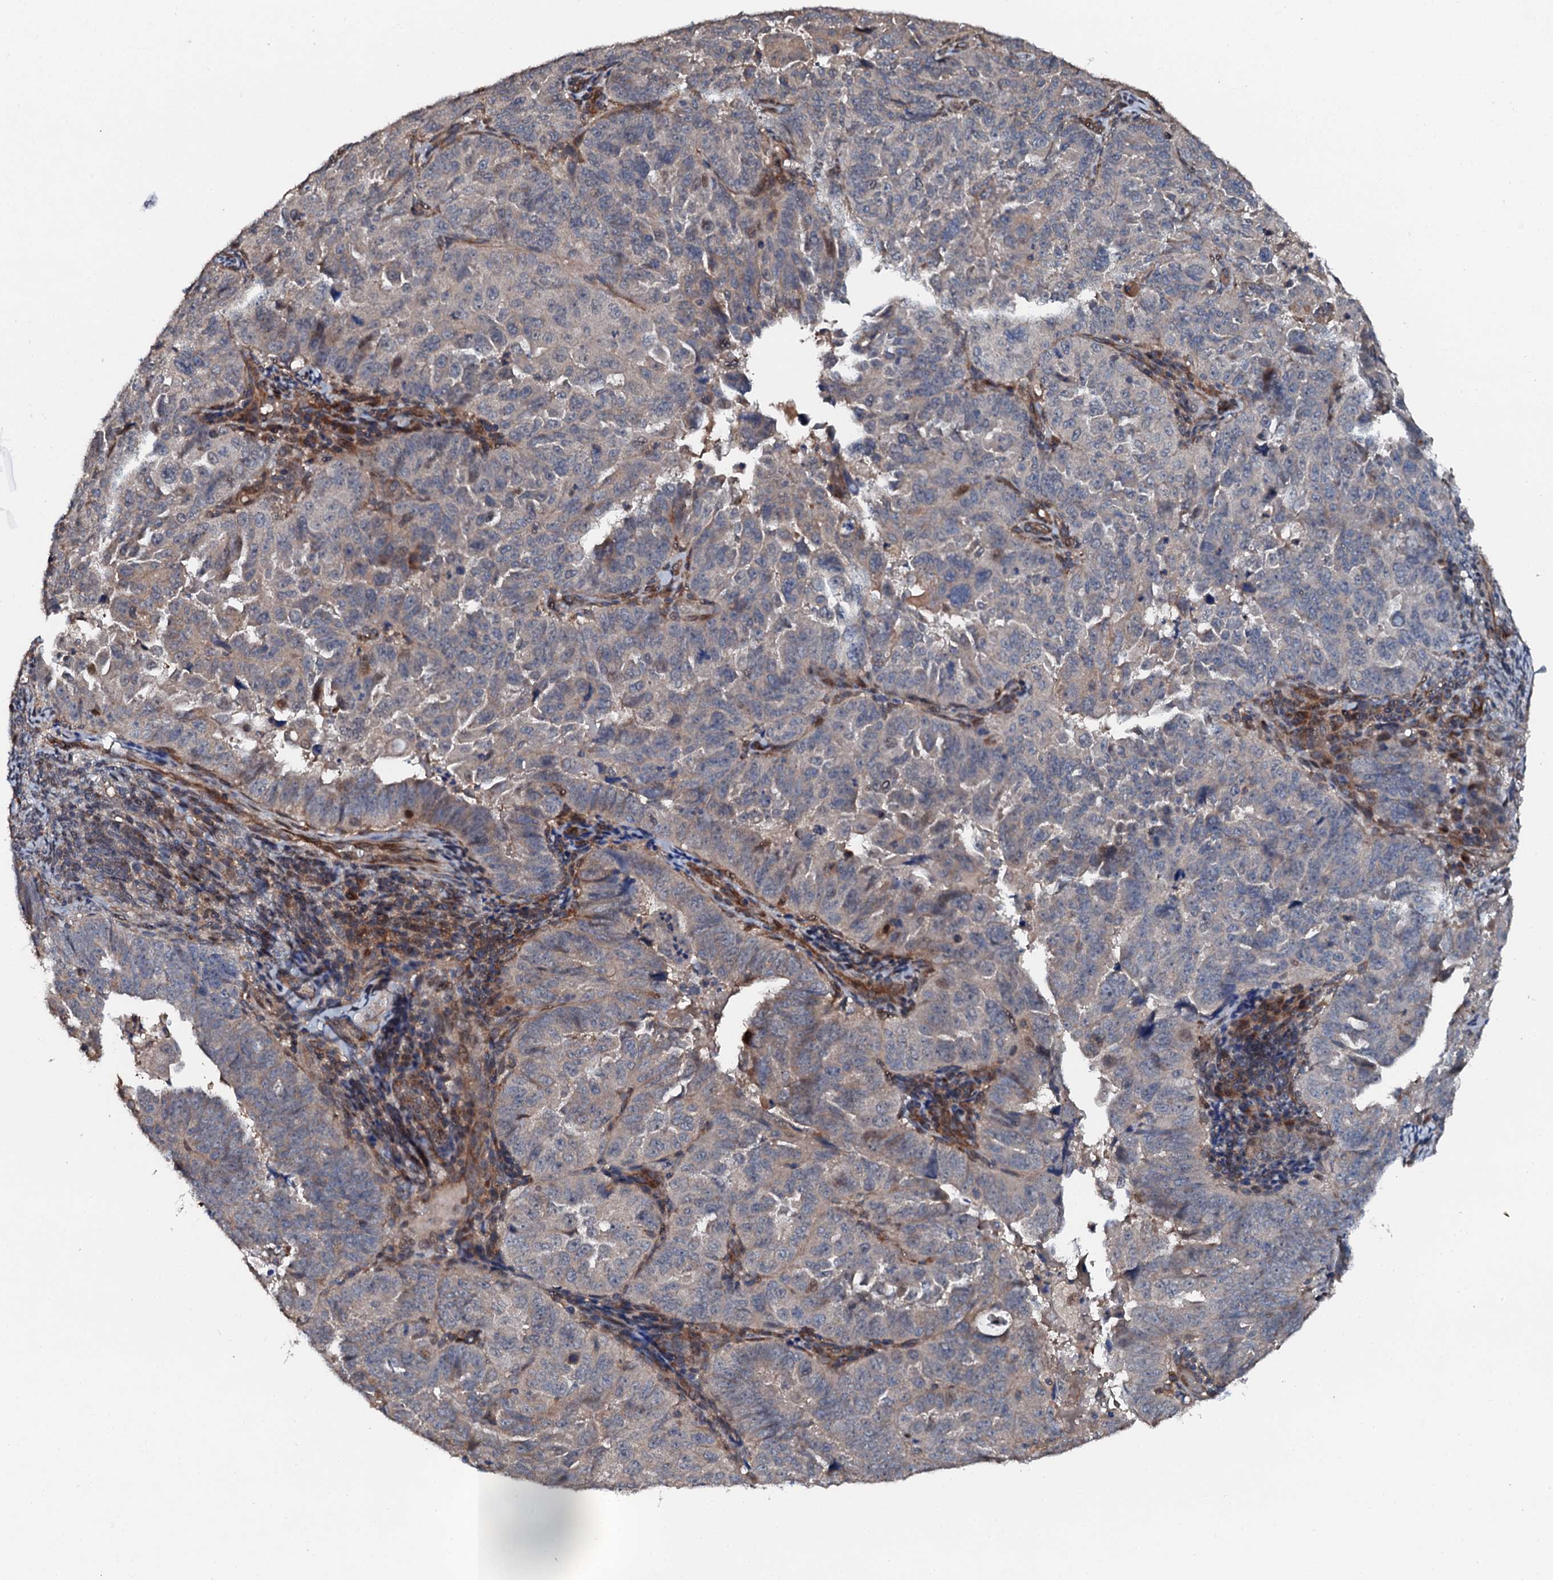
{"staining": {"intensity": "negative", "quantity": "none", "location": "none"}, "tissue": "endometrial cancer", "cell_type": "Tumor cells", "image_type": "cancer", "snomed": [{"axis": "morphology", "description": "Adenocarcinoma, NOS"}, {"axis": "topography", "description": "Endometrium"}], "caption": "An IHC photomicrograph of endometrial cancer is shown. There is no staining in tumor cells of endometrial cancer.", "gene": "FLYWCH1", "patient": {"sex": "female", "age": 65}}